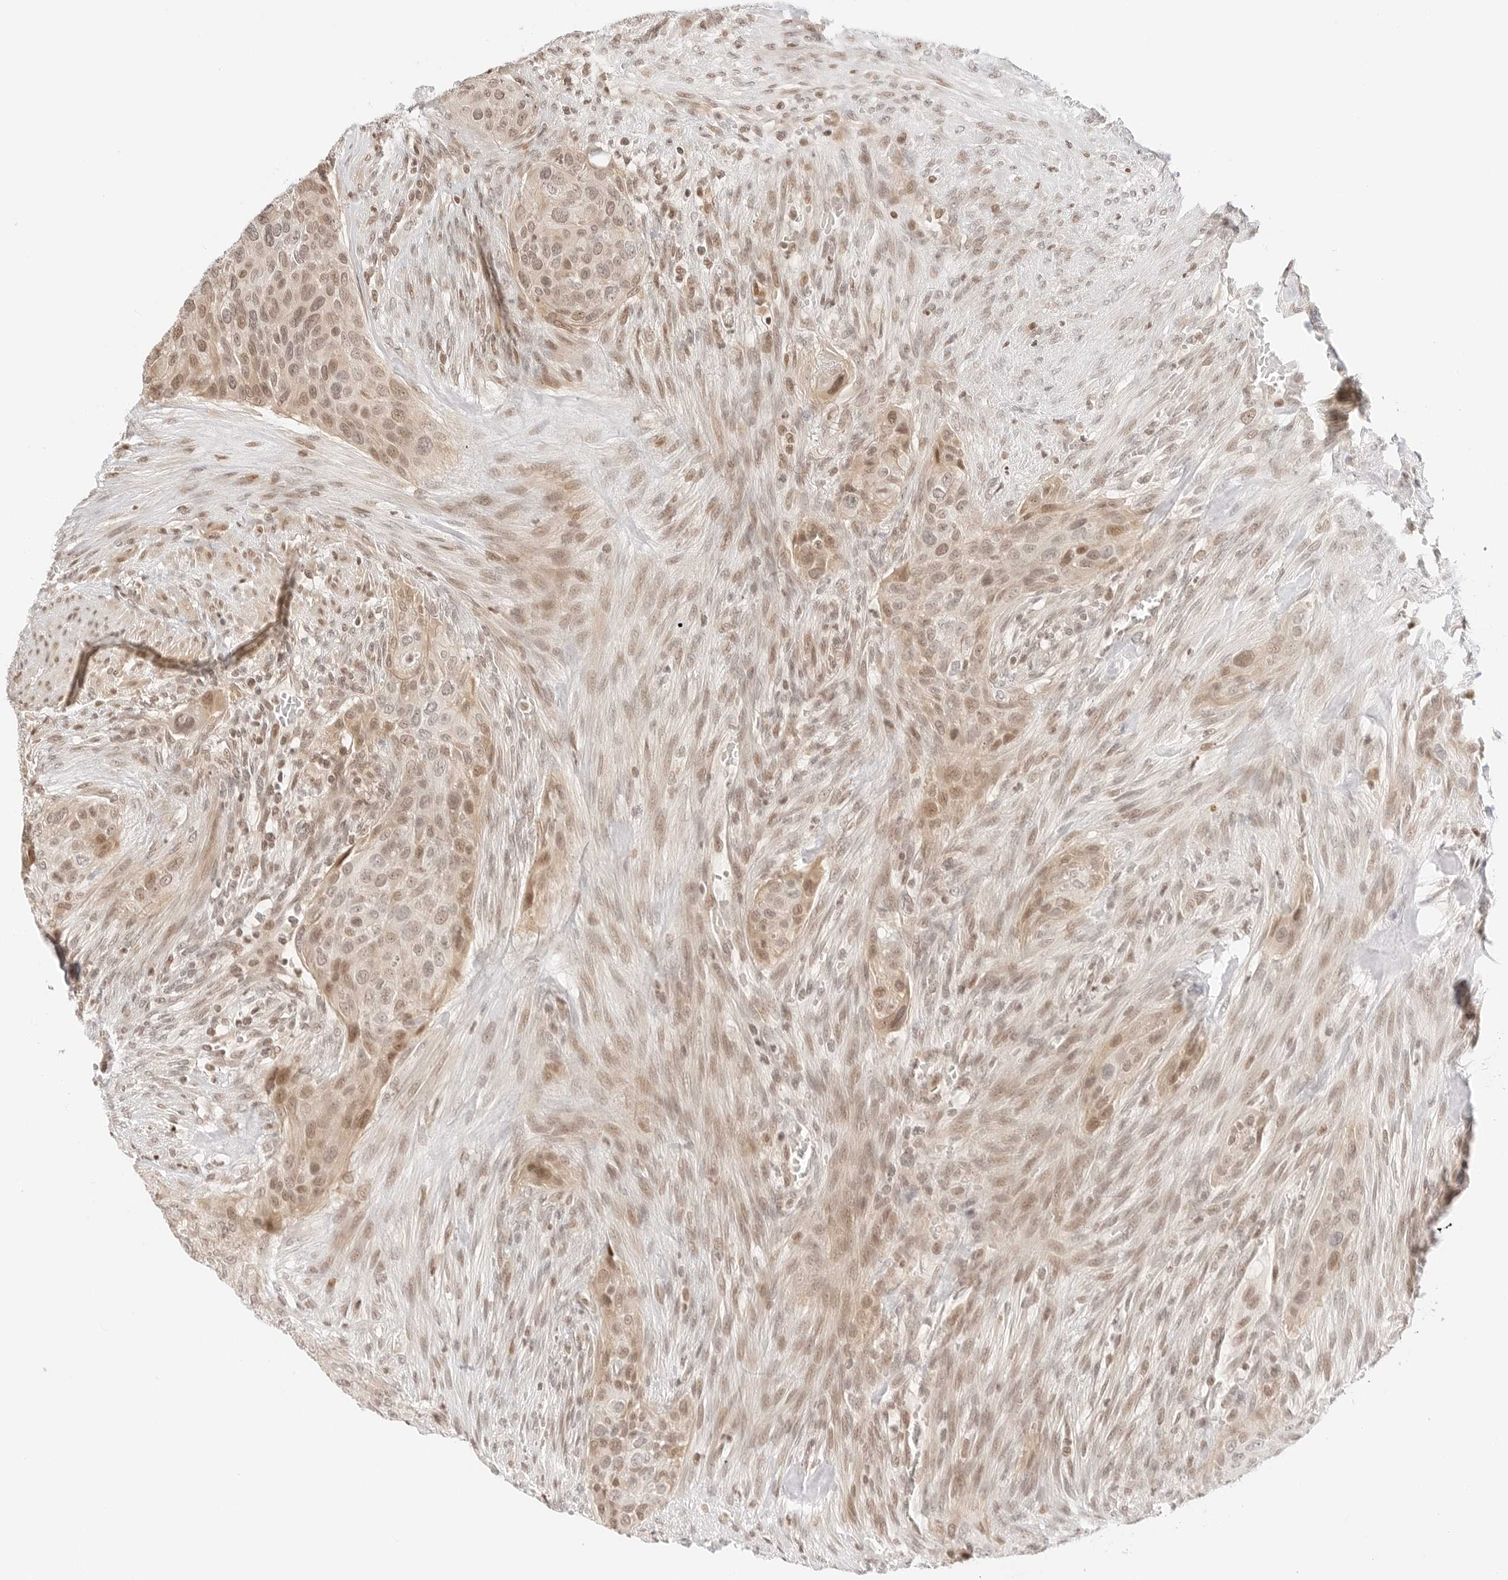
{"staining": {"intensity": "weak", "quantity": "25%-75%", "location": "cytoplasmic/membranous,nuclear"}, "tissue": "urothelial cancer", "cell_type": "Tumor cells", "image_type": "cancer", "snomed": [{"axis": "morphology", "description": "Urothelial carcinoma, High grade"}, {"axis": "topography", "description": "Urinary bladder"}], "caption": "Protein staining of urothelial cancer tissue shows weak cytoplasmic/membranous and nuclear staining in approximately 25%-75% of tumor cells.", "gene": "RPS6KL1", "patient": {"sex": "male", "age": 35}}